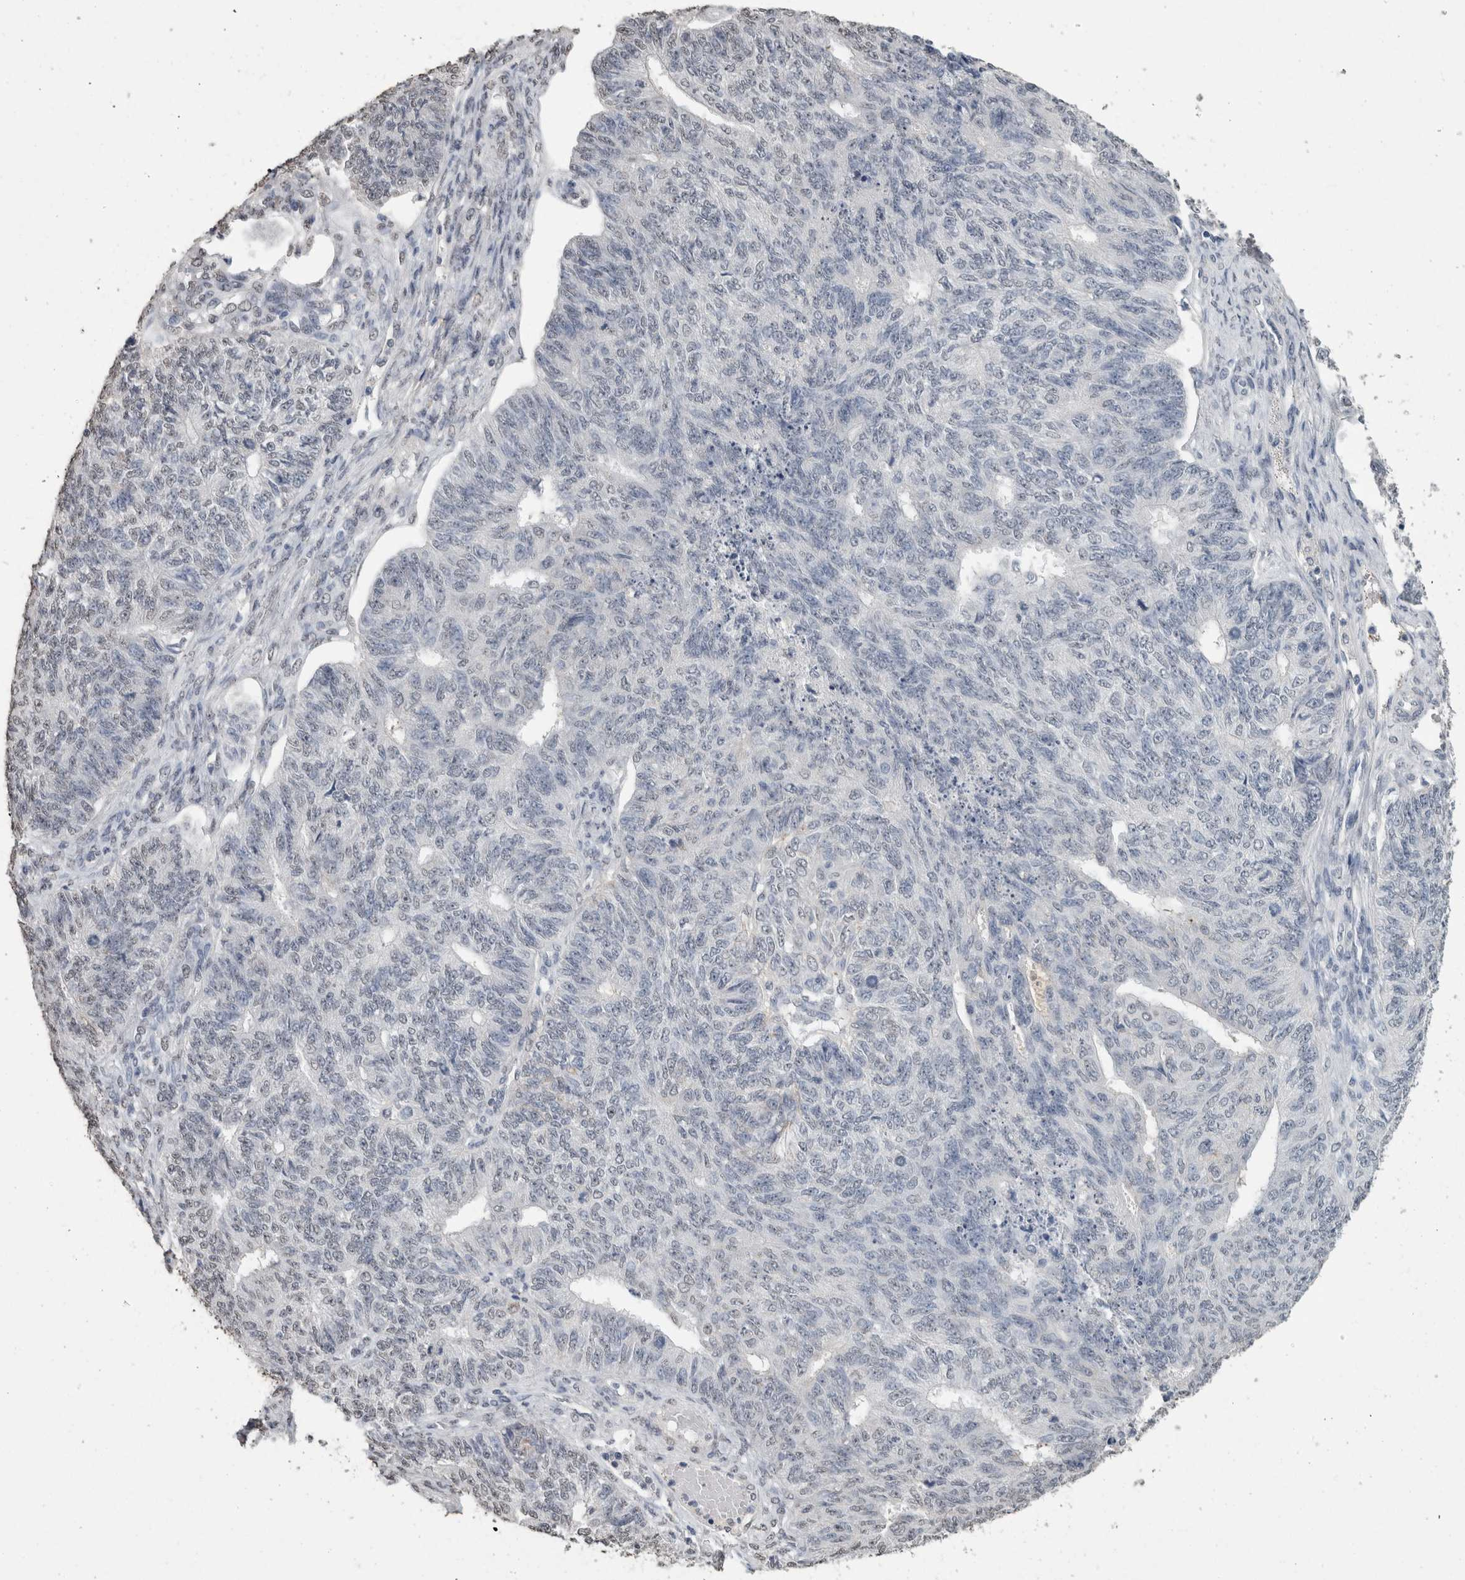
{"staining": {"intensity": "negative", "quantity": "none", "location": "none"}, "tissue": "endometrial cancer", "cell_type": "Tumor cells", "image_type": "cancer", "snomed": [{"axis": "morphology", "description": "Adenocarcinoma, NOS"}, {"axis": "topography", "description": "Endometrium"}], "caption": "DAB immunohistochemical staining of human endometrial adenocarcinoma exhibits no significant positivity in tumor cells.", "gene": "LTBP1", "patient": {"sex": "female", "age": 32}}